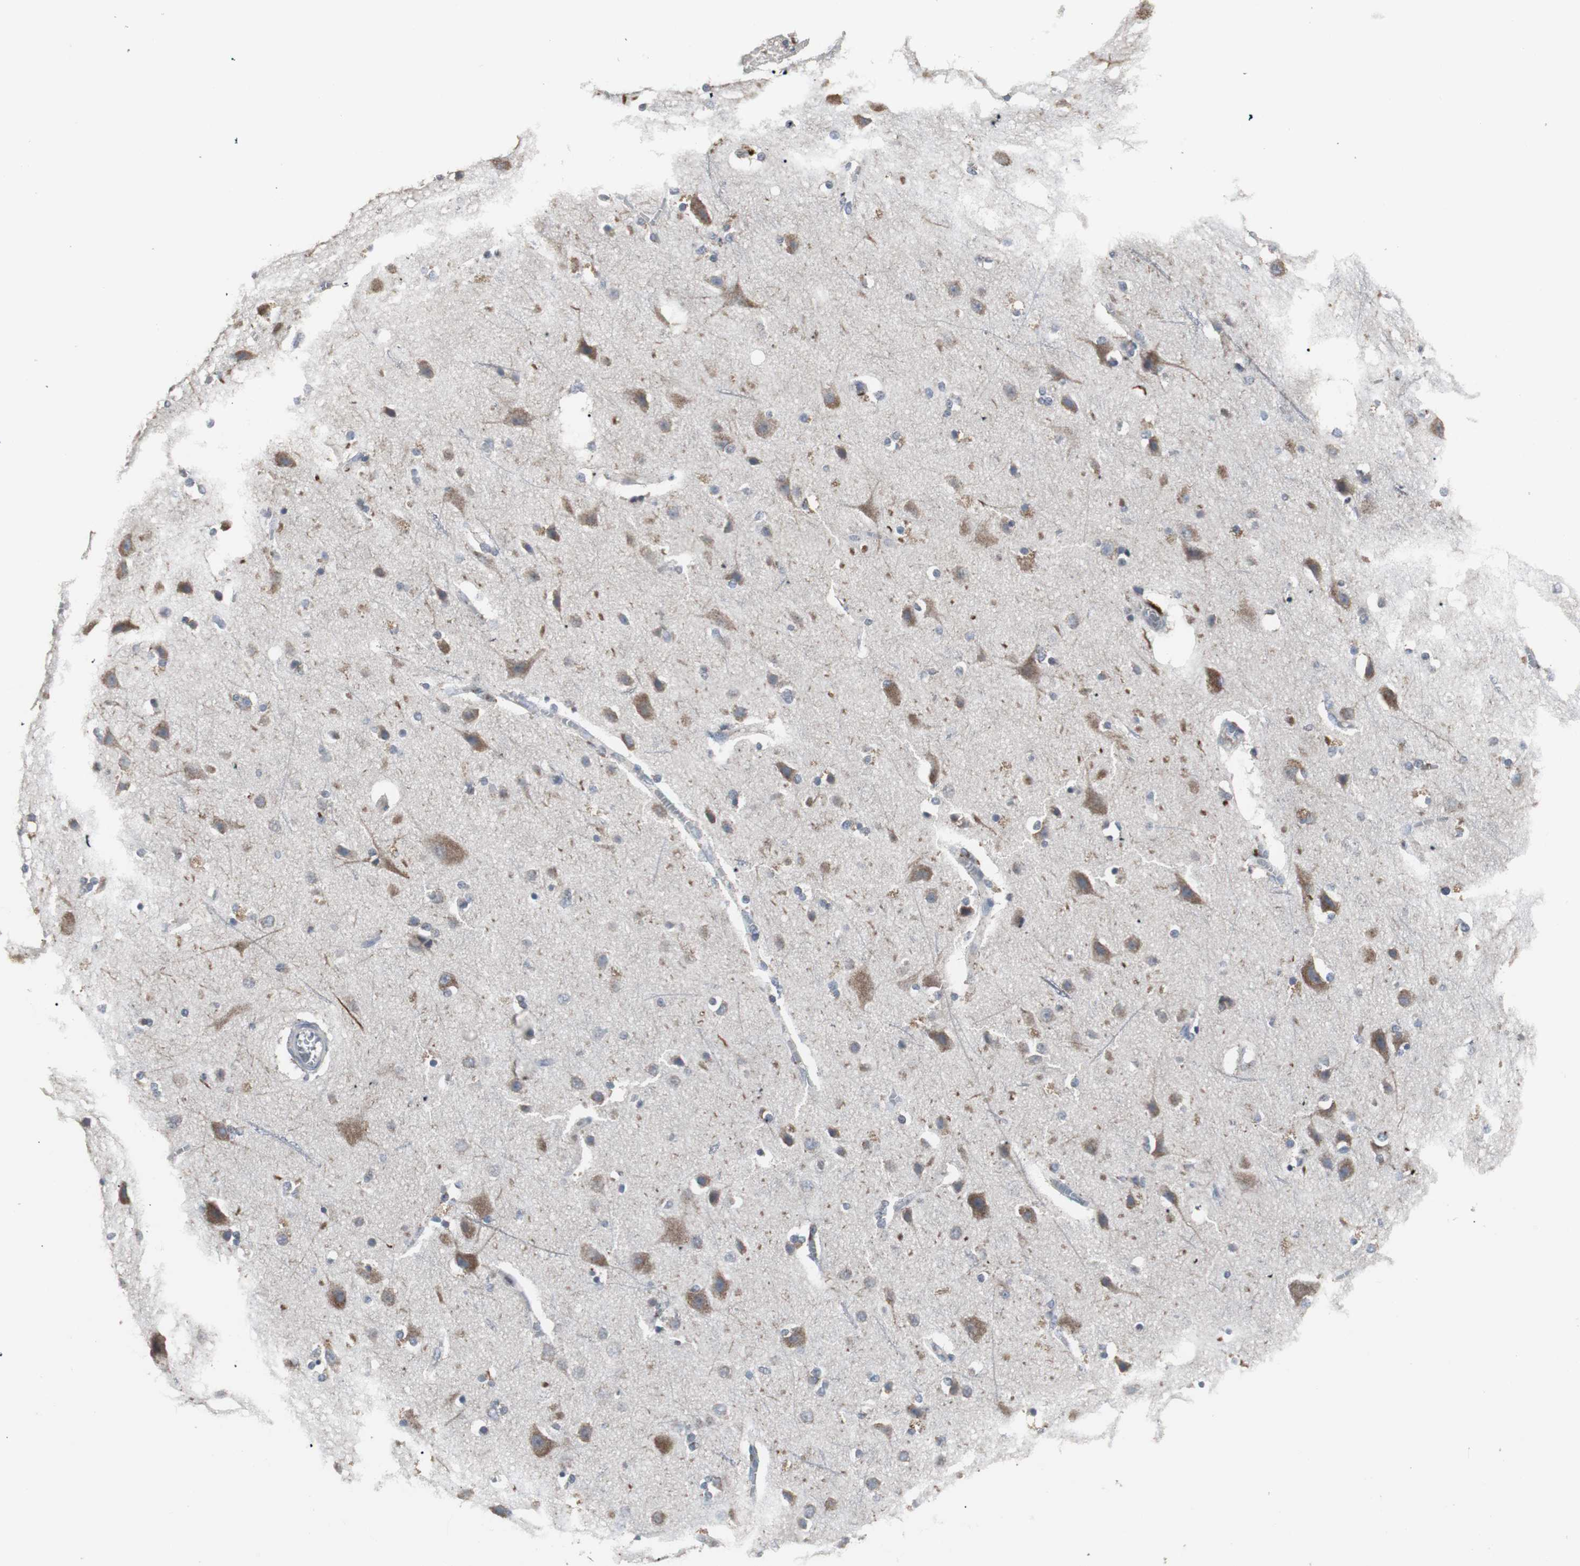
{"staining": {"intensity": "negative", "quantity": "none", "location": "none"}, "tissue": "cerebral cortex", "cell_type": "Endothelial cells", "image_type": "normal", "snomed": [{"axis": "morphology", "description": "Normal tissue, NOS"}, {"axis": "topography", "description": "Cerebral cortex"}], "caption": "High power microscopy histopathology image of an immunohistochemistry histopathology image of benign cerebral cortex, revealing no significant staining in endothelial cells.", "gene": "ACAA1", "patient": {"sex": "female", "age": 54}}